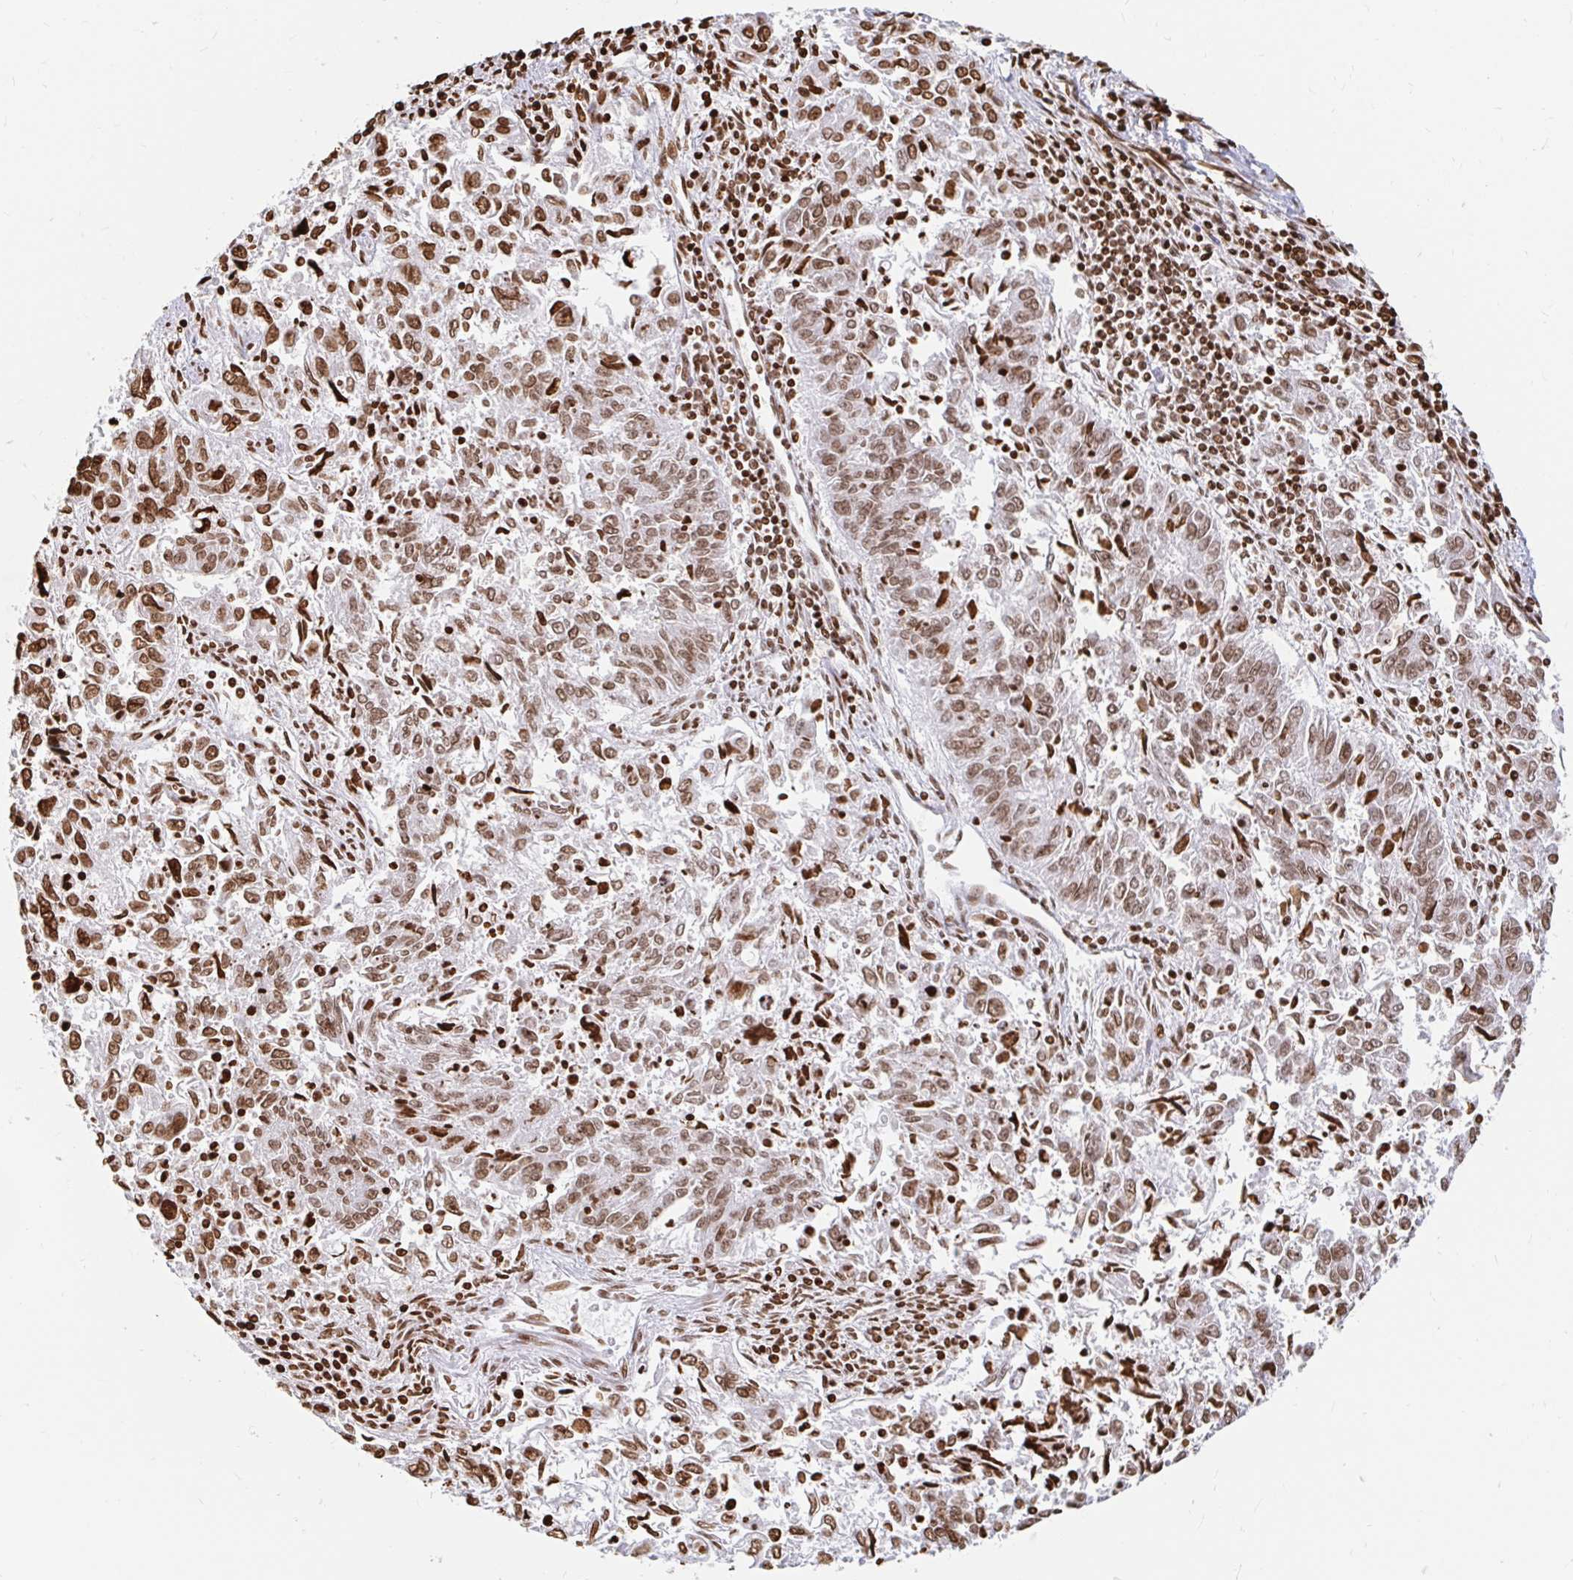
{"staining": {"intensity": "moderate", "quantity": ">75%", "location": "nuclear"}, "tissue": "endometrial cancer", "cell_type": "Tumor cells", "image_type": "cancer", "snomed": [{"axis": "morphology", "description": "Adenocarcinoma, NOS"}, {"axis": "topography", "description": "Endometrium"}], "caption": "Tumor cells exhibit moderate nuclear expression in about >75% of cells in endometrial cancer.", "gene": "H2BC5", "patient": {"sex": "female", "age": 42}}